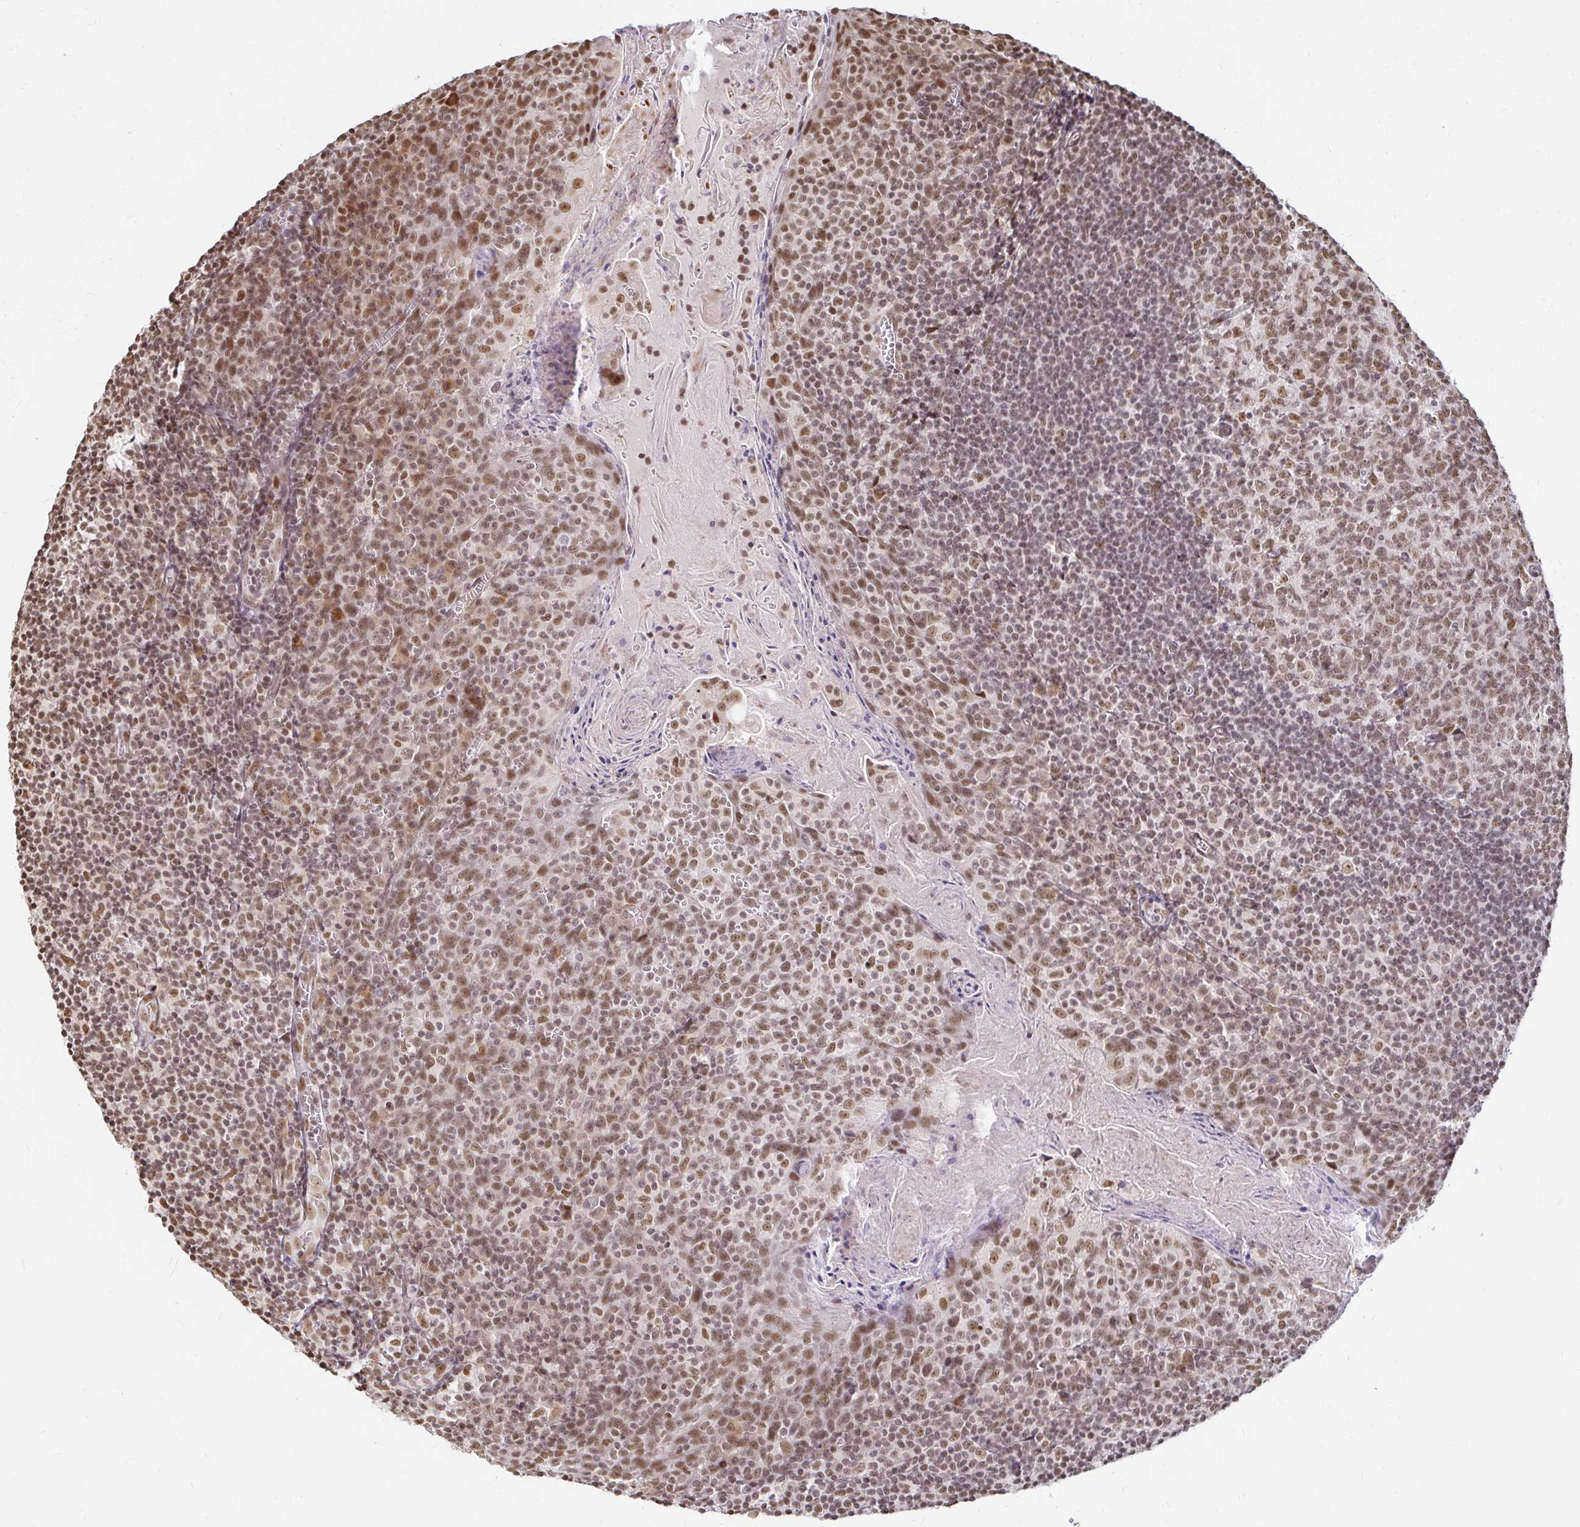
{"staining": {"intensity": "moderate", "quantity": ">75%", "location": "nuclear"}, "tissue": "tonsil", "cell_type": "Germinal center cells", "image_type": "normal", "snomed": [{"axis": "morphology", "description": "Normal tissue, NOS"}, {"axis": "topography", "description": "Tonsil"}], "caption": "Protein analysis of normal tonsil displays moderate nuclear positivity in about >75% of germinal center cells.", "gene": "HNRNPU", "patient": {"sex": "male", "age": 27}}